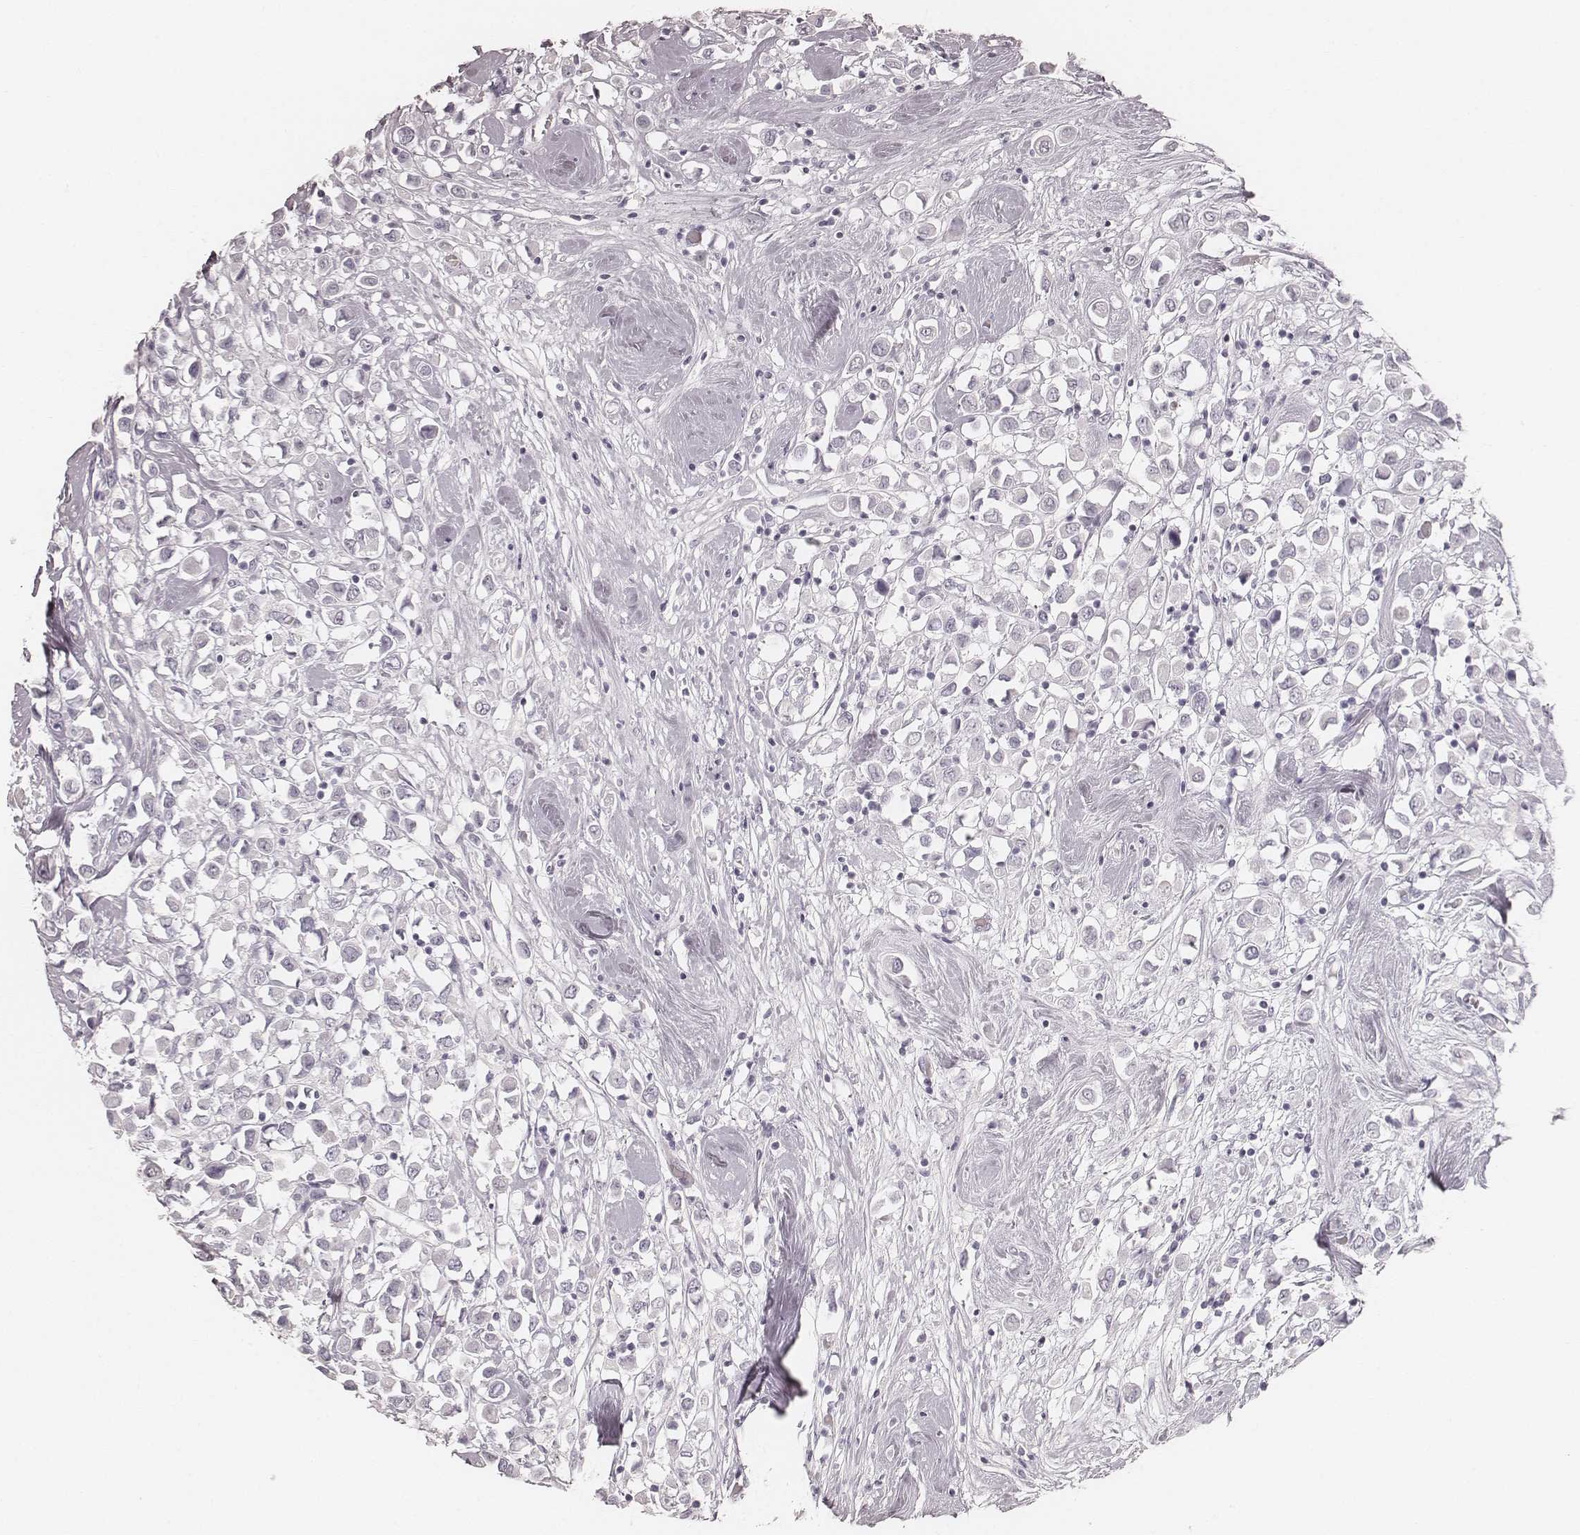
{"staining": {"intensity": "negative", "quantity": "none", "location": "none"}, "tissue": "breast cancer", "cell_type": "Tumor cells", "image_type": "cancer", "snomed": [{"axis": "morphology", "description": "Duct carcinoma"}, {"axis": "topography", "description": "Breast"}], "caption": "Tumor cells are negative for brown protein staining in breast cancer.", "gene": "KRT34", "patient": {"sex": "female", "age": 61}}